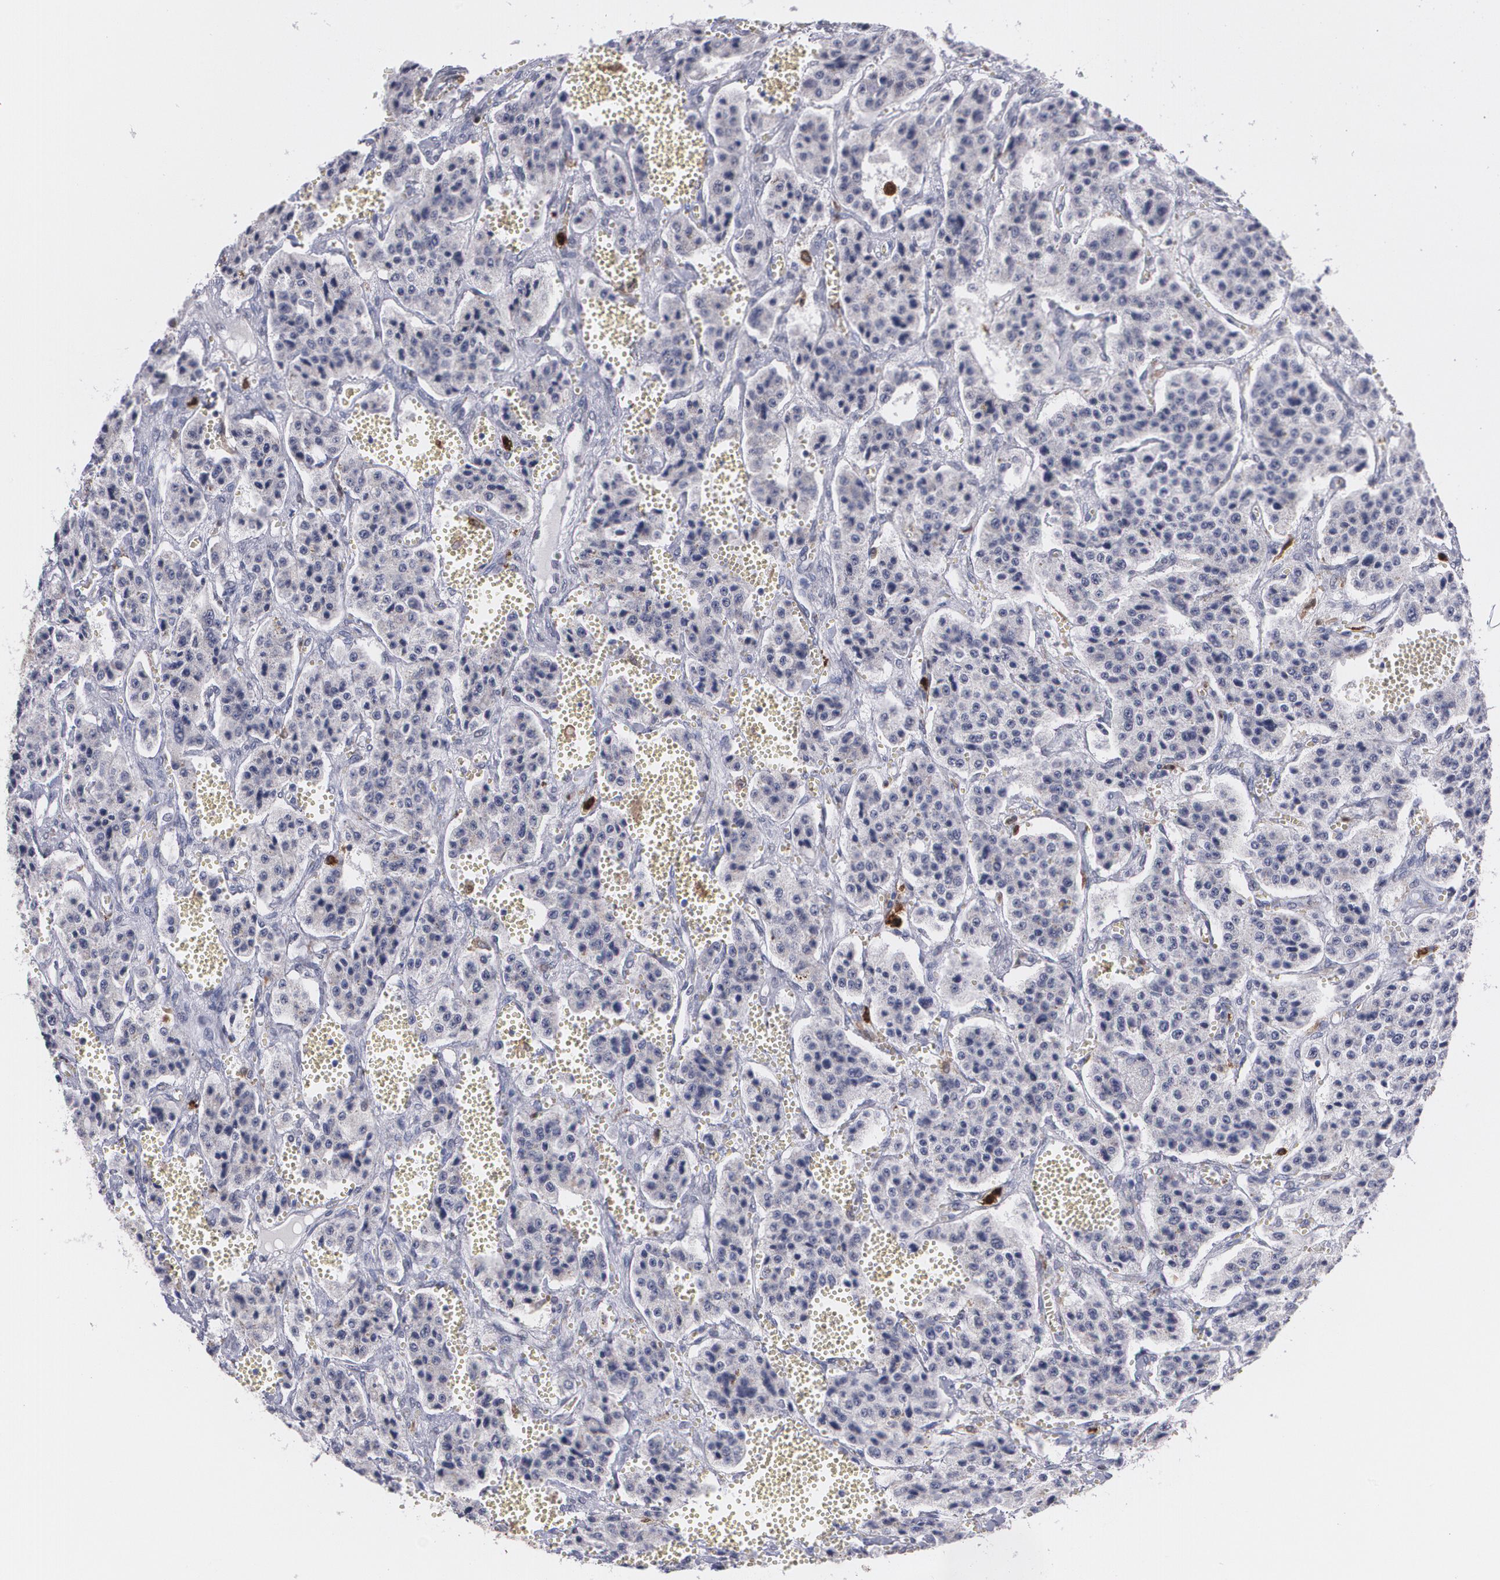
{"staining": {"intensity": "negative", "quantity": "none", "location": "none"}, "tissue": "carcinoid", "cell_type": "Tumor cells", "image_type": "cancer", "snomed": [{"axis": "morphology", "description": "Carcinoid, malignant, NOS"}, {"axis": "topography", "description": "Small intestine"}], "caption": "DAB immunohistochemical staining of human carcinoid (malignant) exhibits no significant positivity in tumor cells. (DAB (3,3'-diaminobenzidine) IHC with hematoxylin counter stain).", "gene": "NCF2", "patient": {"sex": "male", "age": 52}}